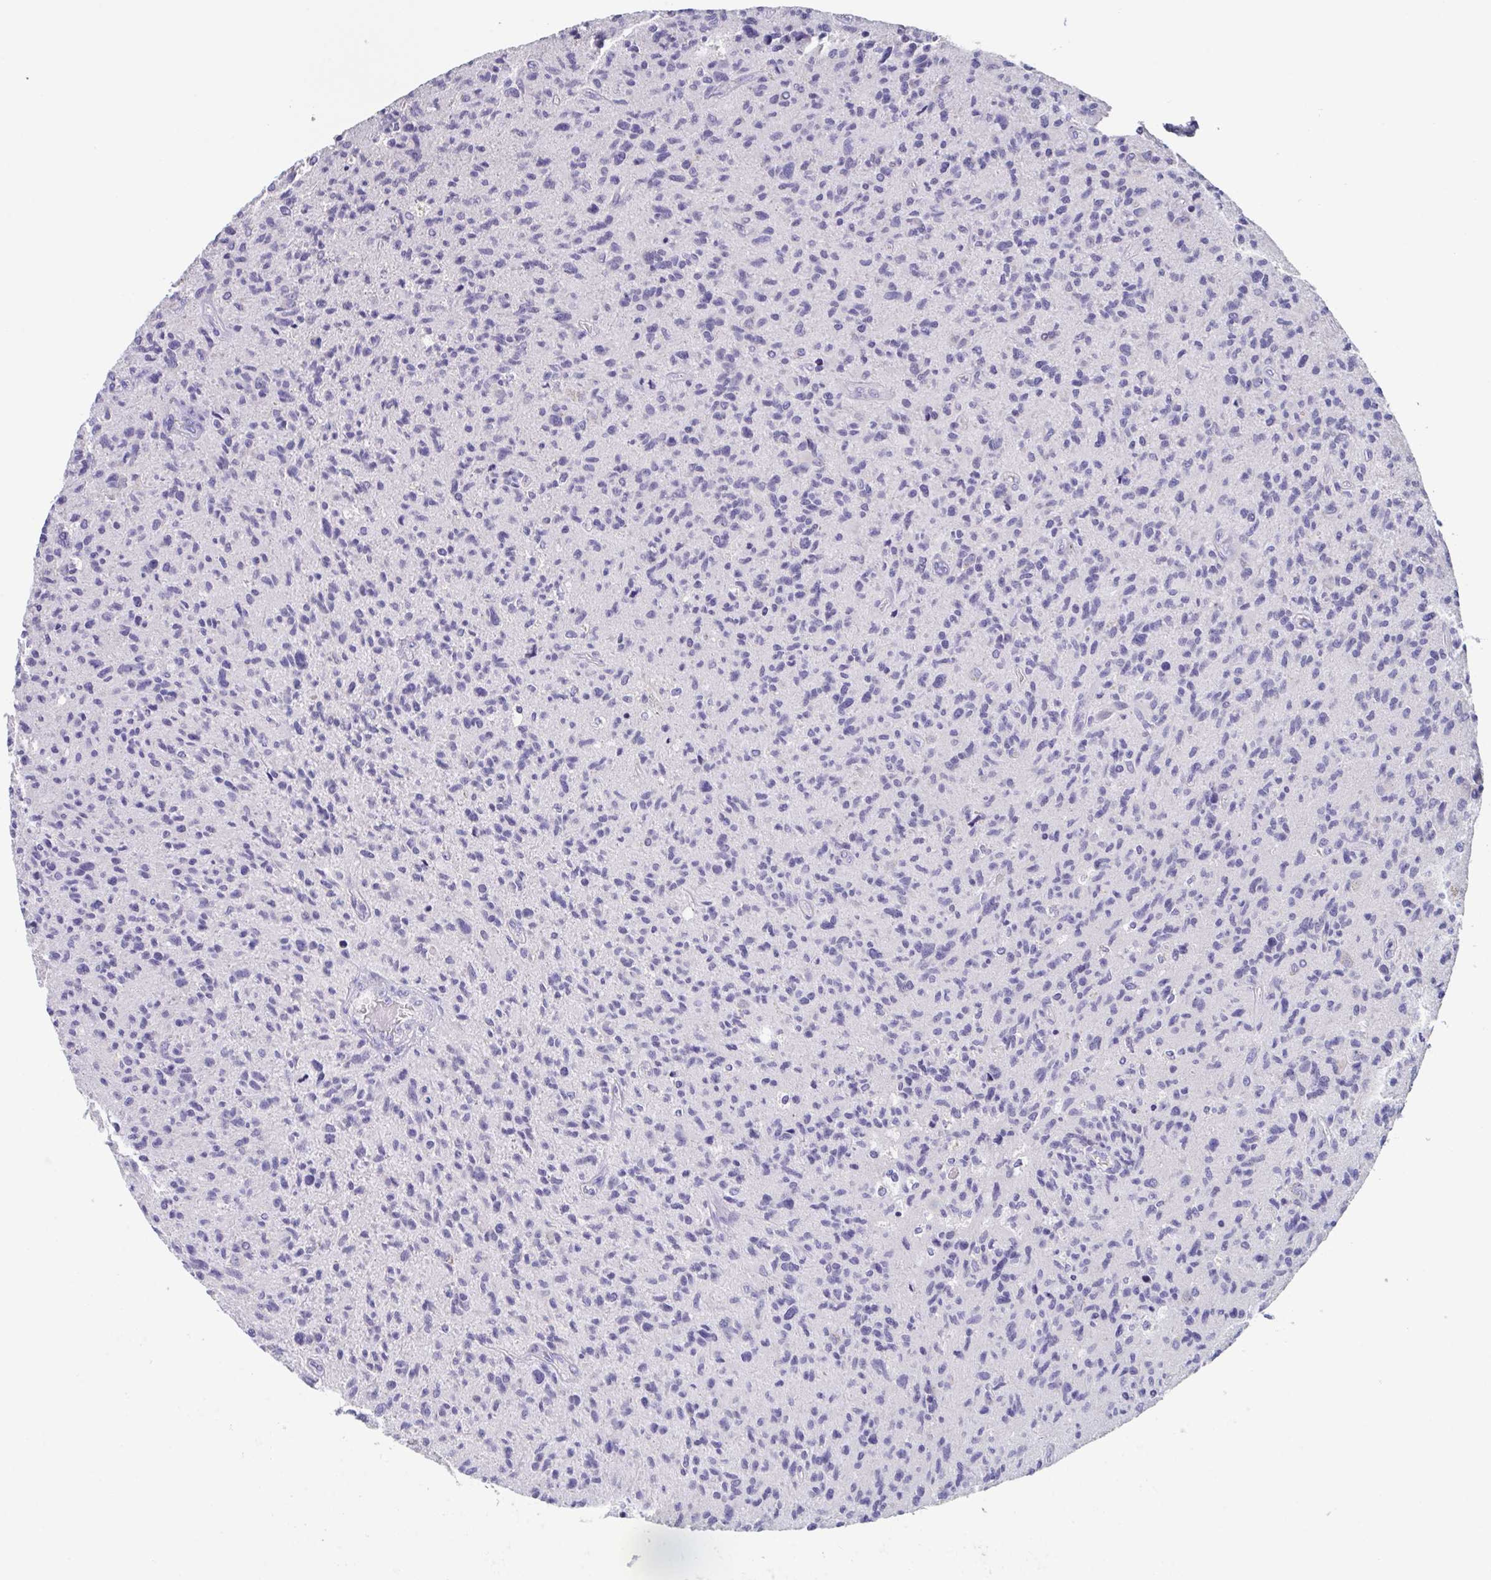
{"staining": {"intensity": "negative", "quantity": "none", "location": "none"}, "tissue": "glioma", "cell_type": "Tumor cells", "image_type": "cancer", "snomed": [{"axis": "morphology", "description": "Glioma, malignant, High grade"}, {"axis": "topography", "description": "Brain"}], "caption": "A micrograph of human malignant glioma (high-grade) is negative for staining in tumor cells.", "gene": "LRRC58", "patient": {"sex": "female", "age": 70}}